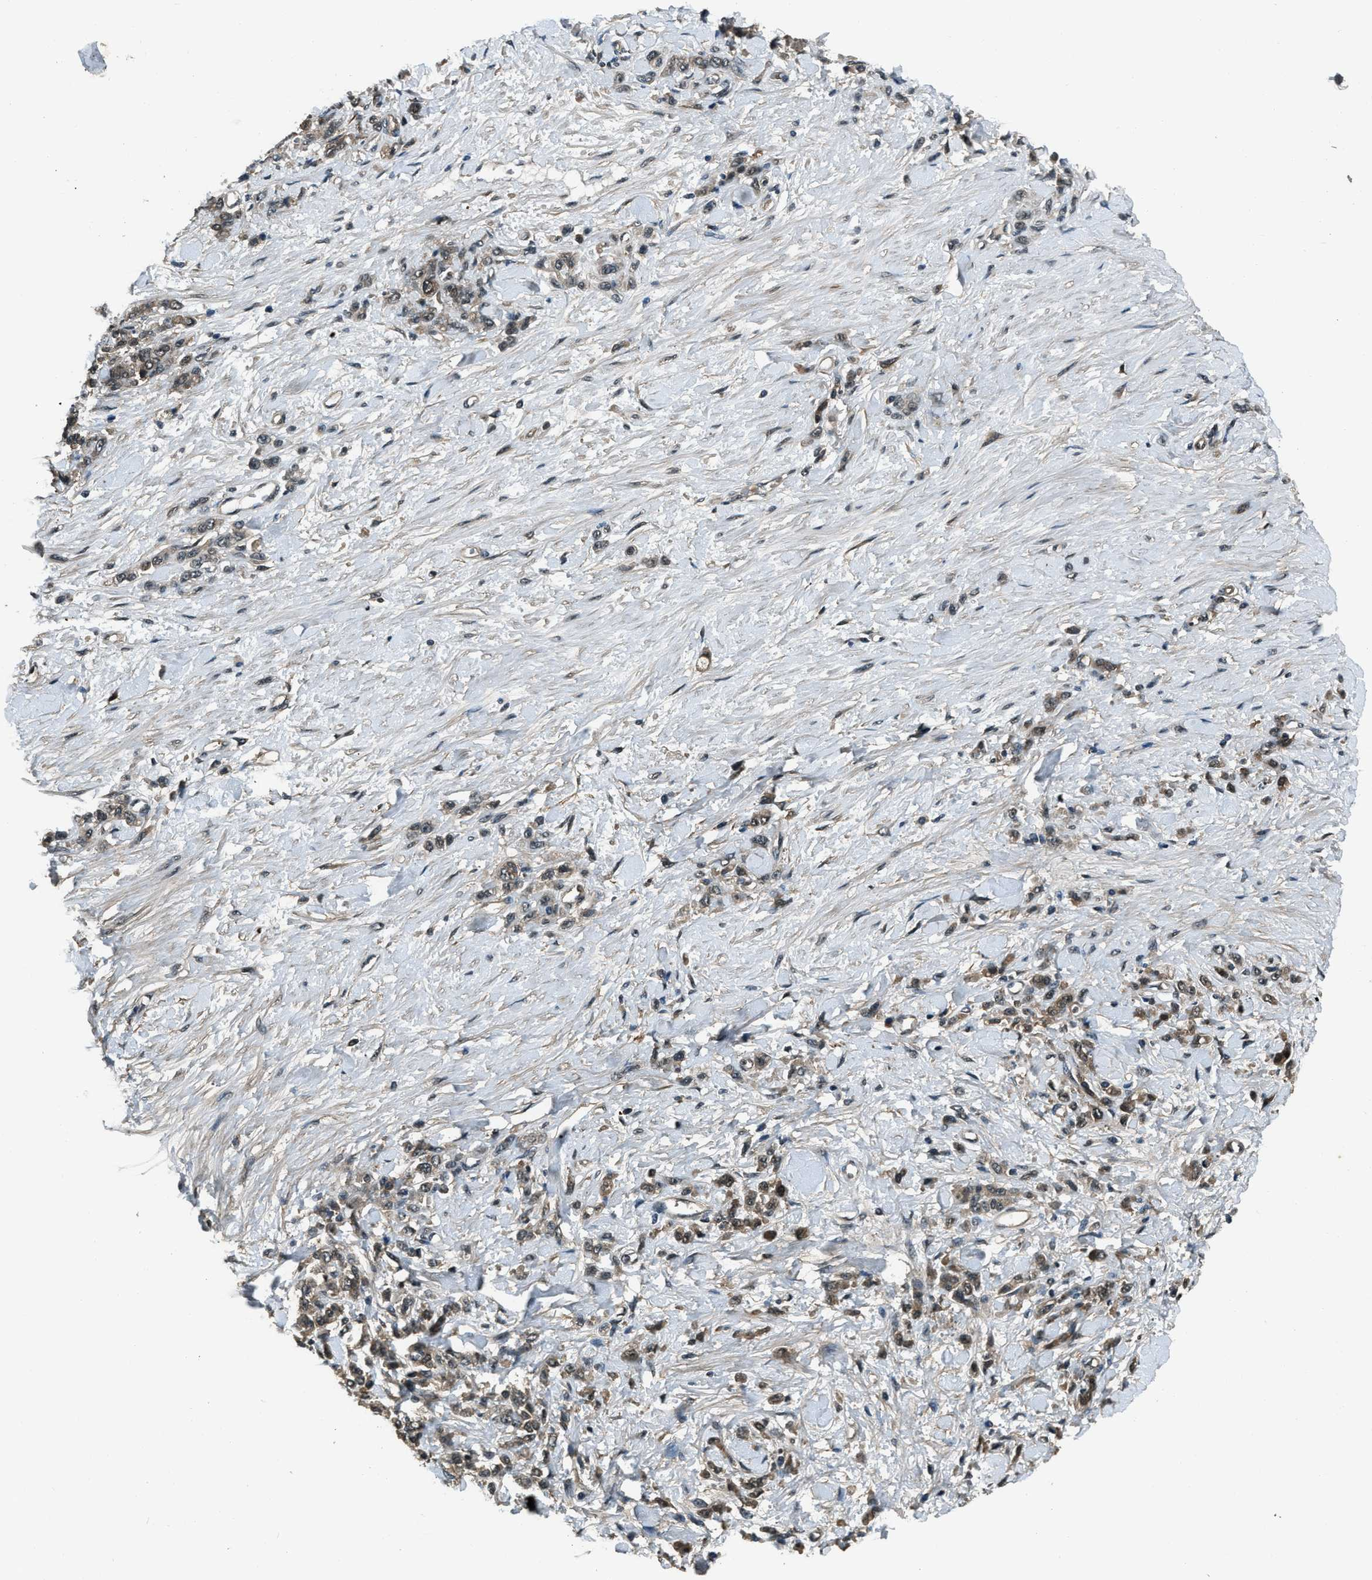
{"staining": {"intensity": "moderate", "quantity": ">75%", "location": "cytoplasmic/membranous"}, "tissue": "stomach cancer", "cell_type": "Tumor cells", "image_type": "cancer", "snomed": [{"axis": "morphology", "description": "Normal tissue, NOS"}, {"axis": "morphology", "description": "Adenocarcinoma, NOS"}, {"axis": "topography", "description": "Stomach"}], "caption": "Moderate cytoplasmic/membranous expression is seen in approximately >75% of tumor cells in stomach cancer.", "gene": "NUDCD3", "patient": {"sex": "male", "age": 82}}